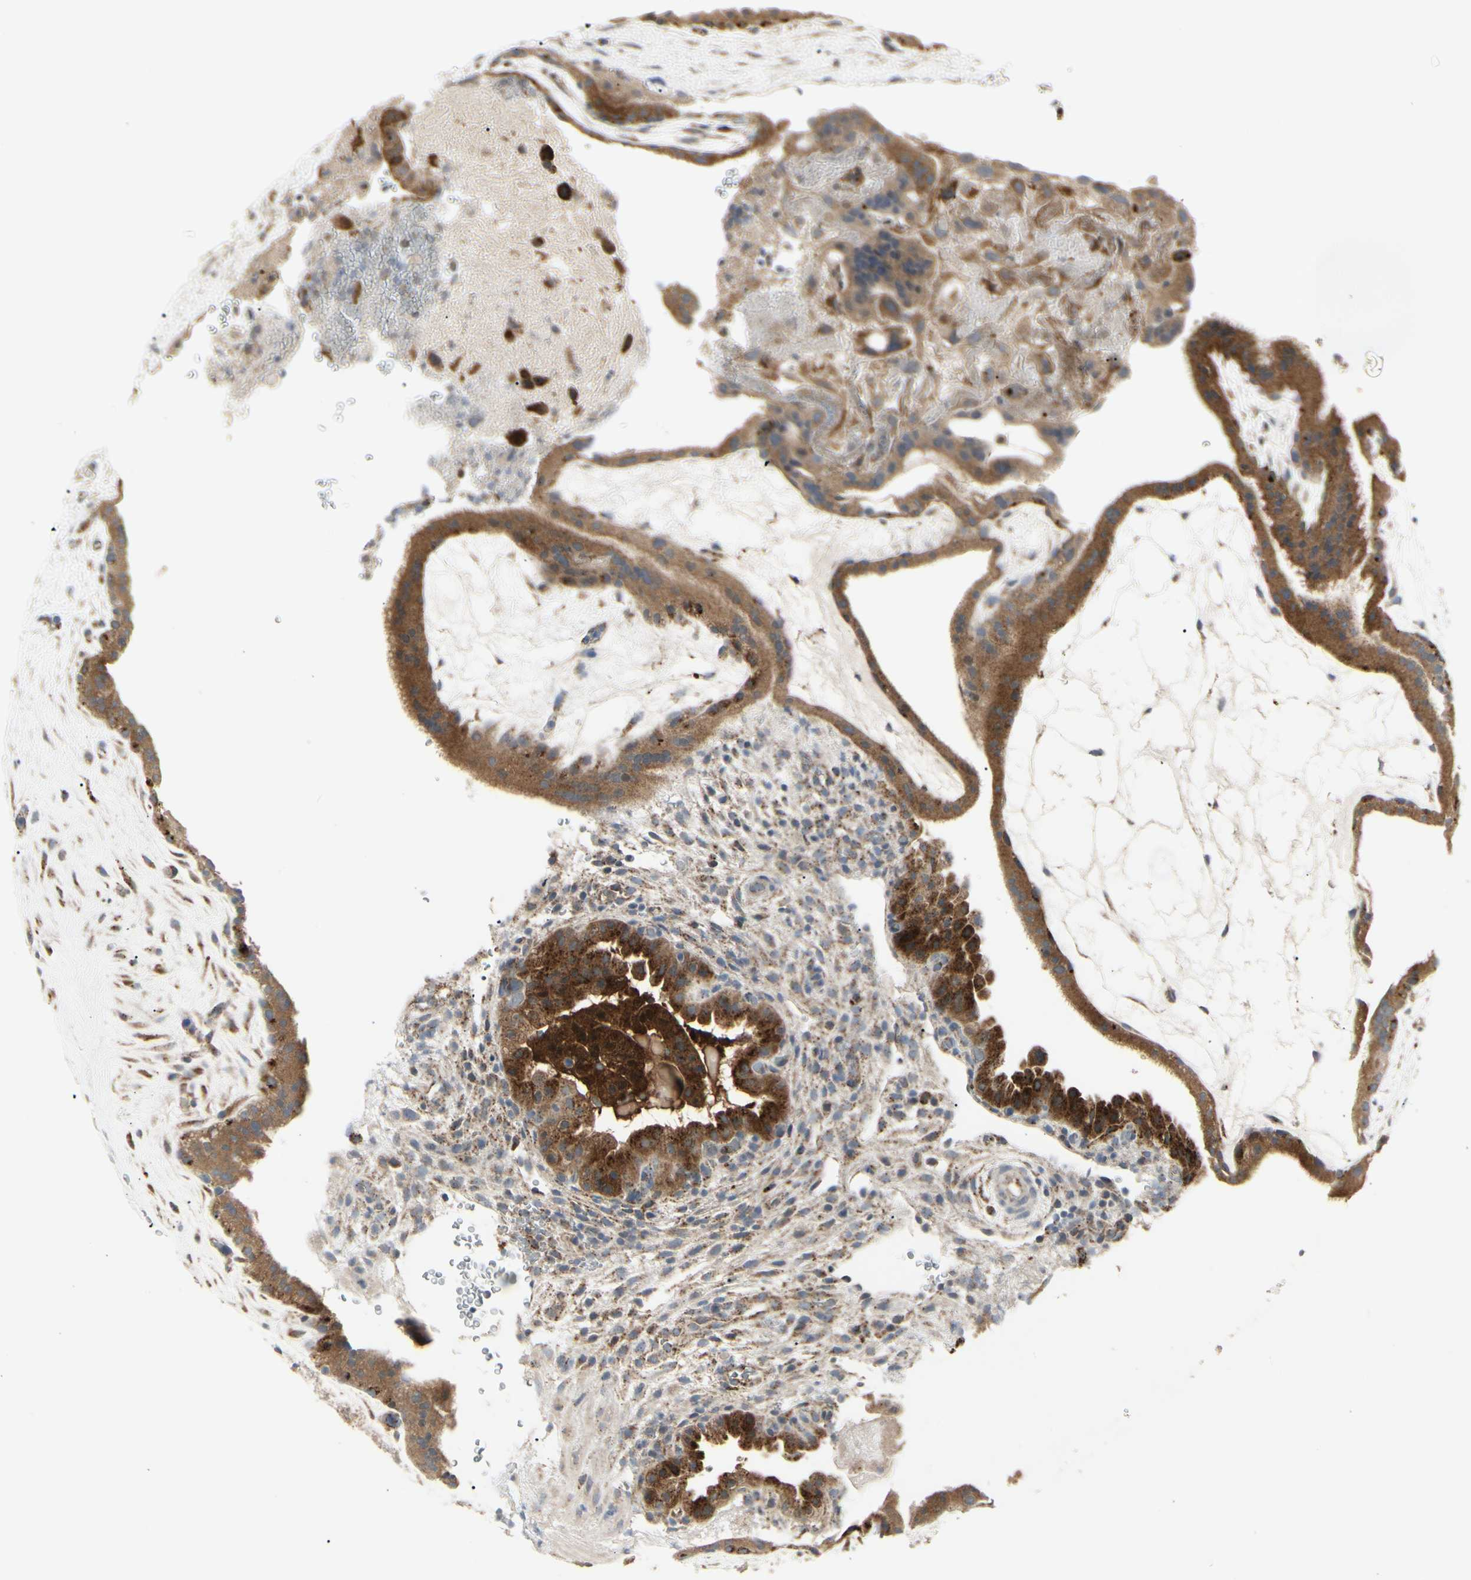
{"staining": {"intensity": "weak", "quantity": ">75%", "location": "cytoplasmic/membranous"}, "tissue": "placenta", "cell_type": "Decidual cells", "image_type": "normal", "snomed": [{"axis": "morphology", "description": "Normal tissue, NOS"}, {"axis": "topography", "description": "Placenta"}], "caption": "Immunohistochemical staining of unremarkable human placenta exhibits low levels of weak cytoplasmic/membranous expression in about >75% of decidual cells.", "gene": "GRN", "patient": {"sex": "female", "age": 19}}